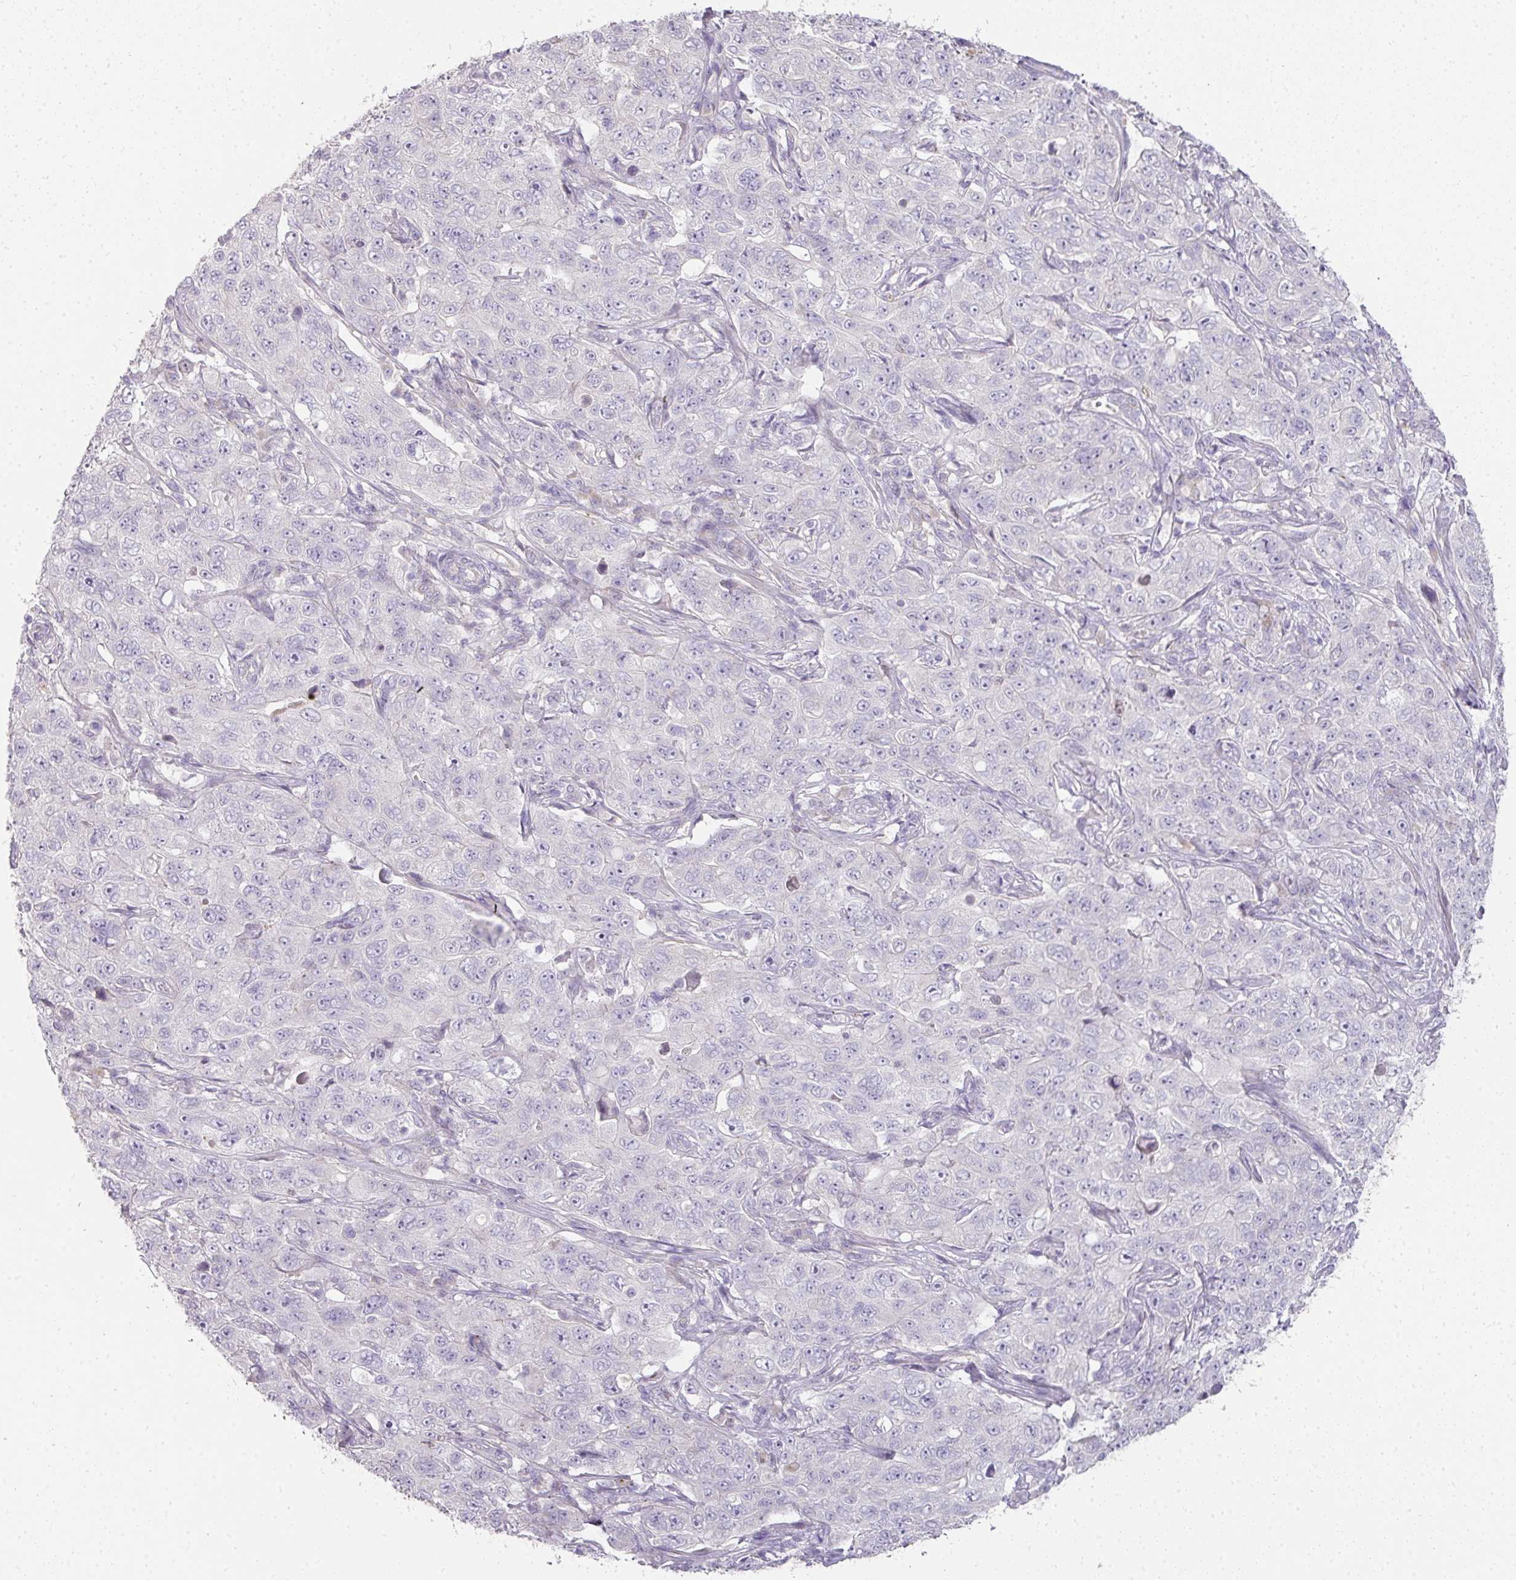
{"staining": {"intensity": "negative", "quantity": "none", "location": "none"}, "tissue": "pancreatic cancer", "cell_type": "Tumor cells", "image_type": "cancer", "snomed": [{"axis": "morphology", "description": "Adenocarcinoma, NOS"}, {"axis": "topography", "description": "Pancreas"}], "caption": "This photomicrograph is of adenocarcinoma (pancreatic) stained with immunohistochemistry (IHC) to label a protein in brown with the nuclei are counter-stained blue. There is no positivity in tumor cells. (Stains: DAB (3,3'-diaminobenzidine) immunohistochemistry (IHC) with hematoxylin counter stain, Microscopy: brightfield microscopy at high magnification).", "gene": "HHEX", "patient": {"sex": "male", "age": 68}}